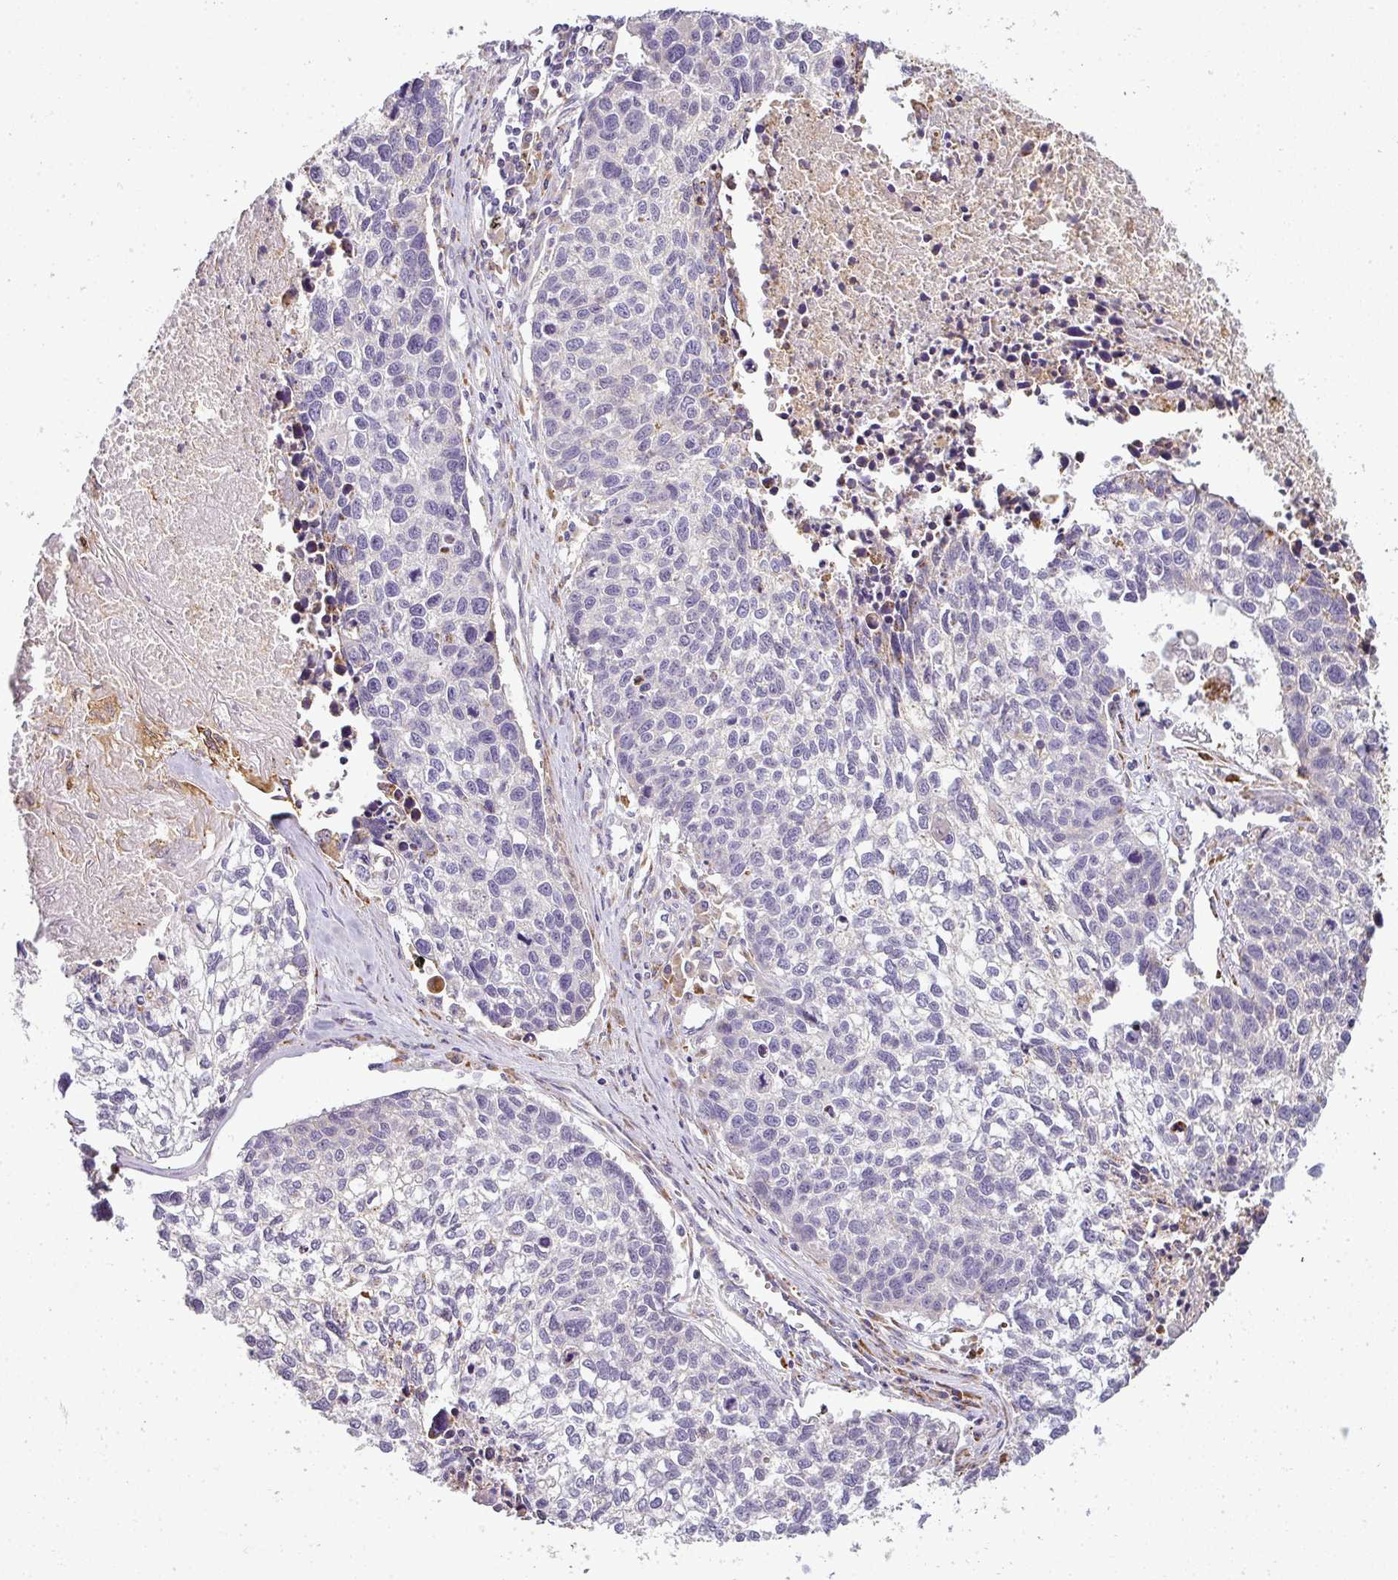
{"staining": {"intensity": "negative", "quantity": "none", "location": "none"}, "tissue": "lung cancer", "cell_type": "Tumor cells", "image_type": "cancer", "snomed": [{"axis": "morphology", "description": "Squamous cell carcinoma, NOS"}, {"axis": "topography", "description": "Lung"}], "caption": "High magnification brightfield microscopy of squamous cell carcinoma (lung) stained with DAB (brown) and counterstained with hematoxylin (blue): tumor cells show no significant staining.", "gene": "ANKRD18A", "patient": {"sex": "male", "age": 74}}